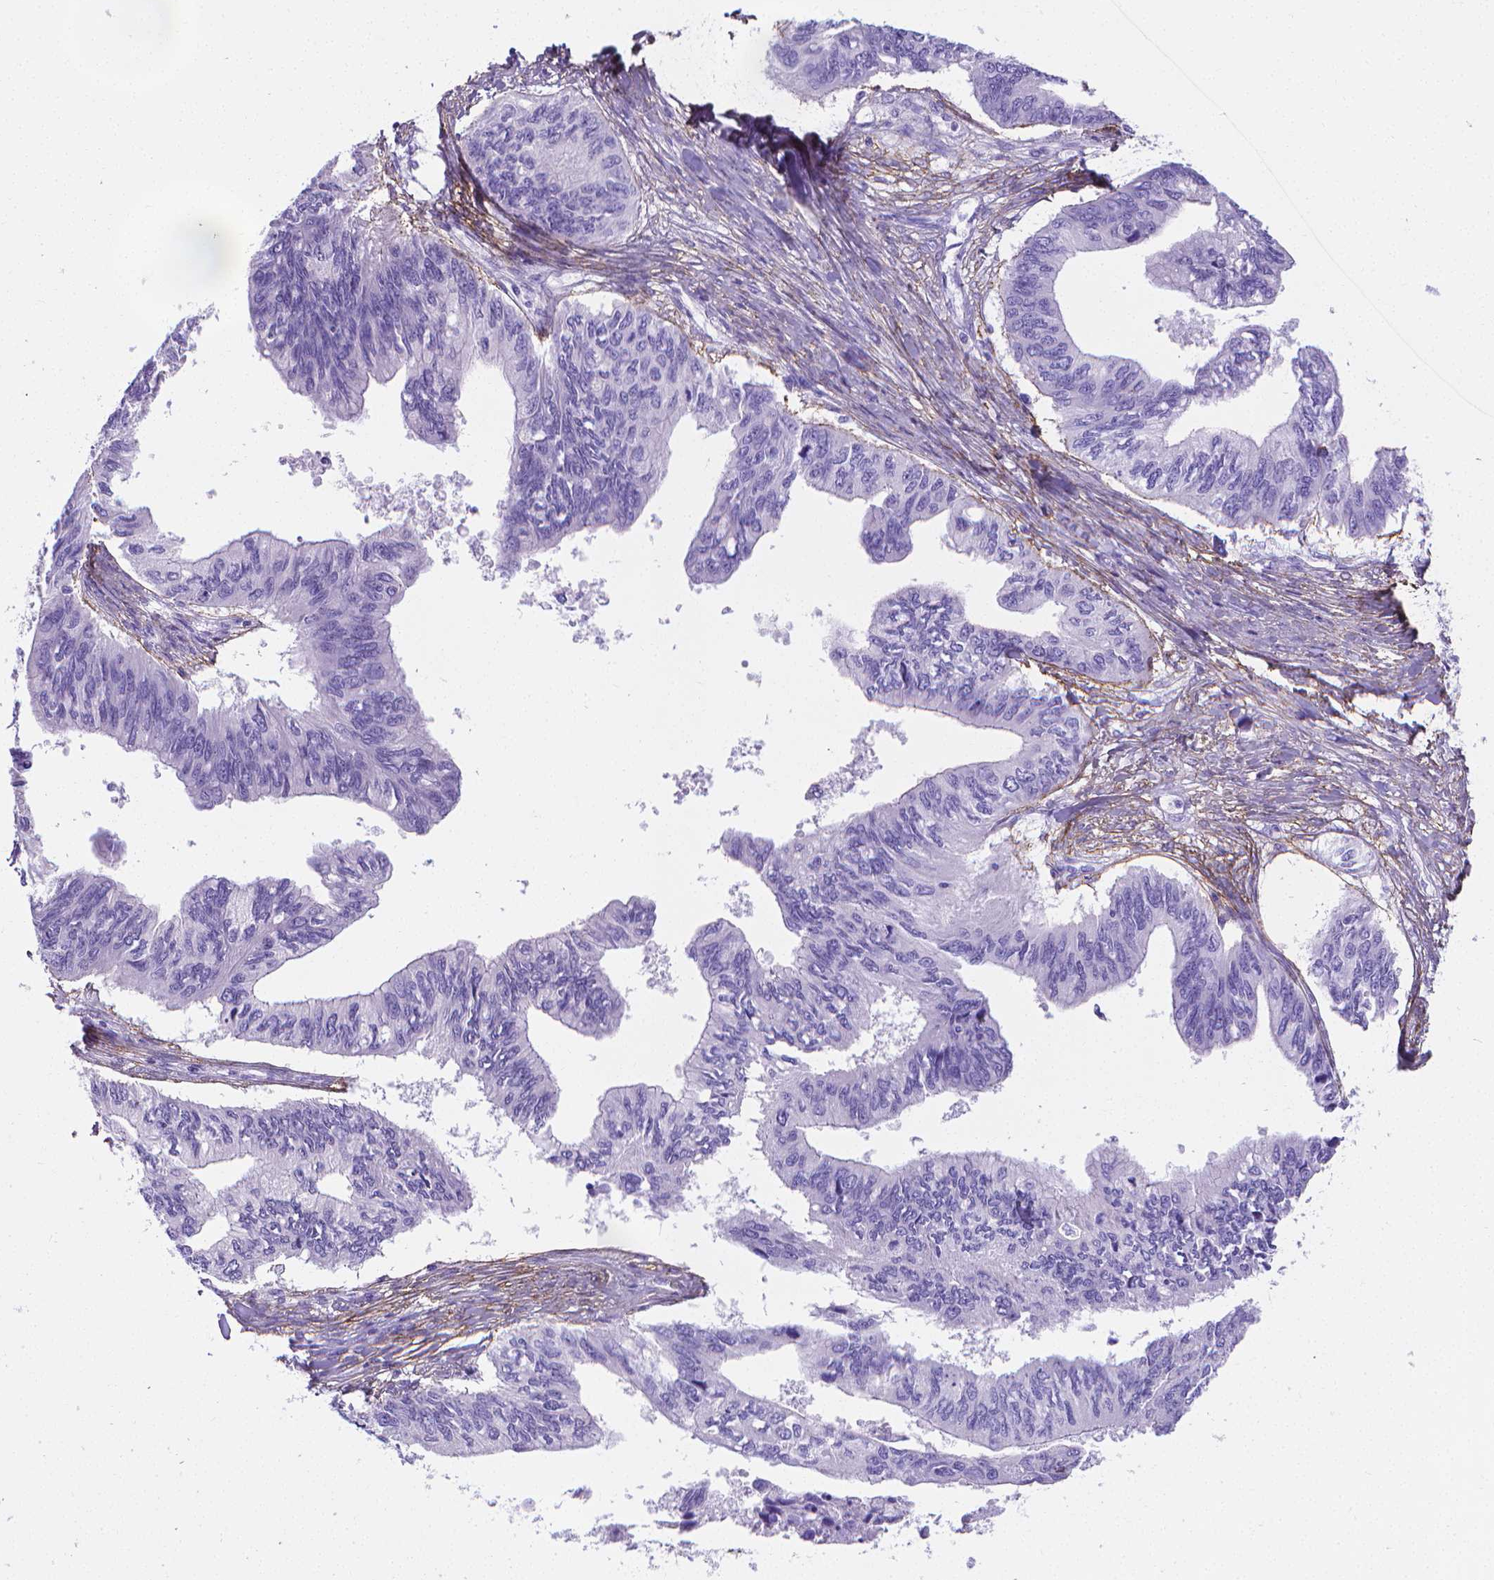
{"staining": {"intensity": "negative", "quantity": "none", "location": "none"}, "tissue": "ovarian cancer", "cell_type": "Tumor cells", "image_type": "cancer", "snomed": [{"axis": "morphology", "description": "Cystadenocarcinoma, mucinous, NOS"}, {"axis": "topography", "description": "Ovary"}], "caption": "Immunohistochemistry (IHC) of ovarian mucinous cystadenocarcinoma displays no staining in tumor cells. (DAB immunohistochemistry visualized using brightfield microscopy, high magnification).", "gene": "MFAP2", "patient": {"sex": "female", "age": 76}}